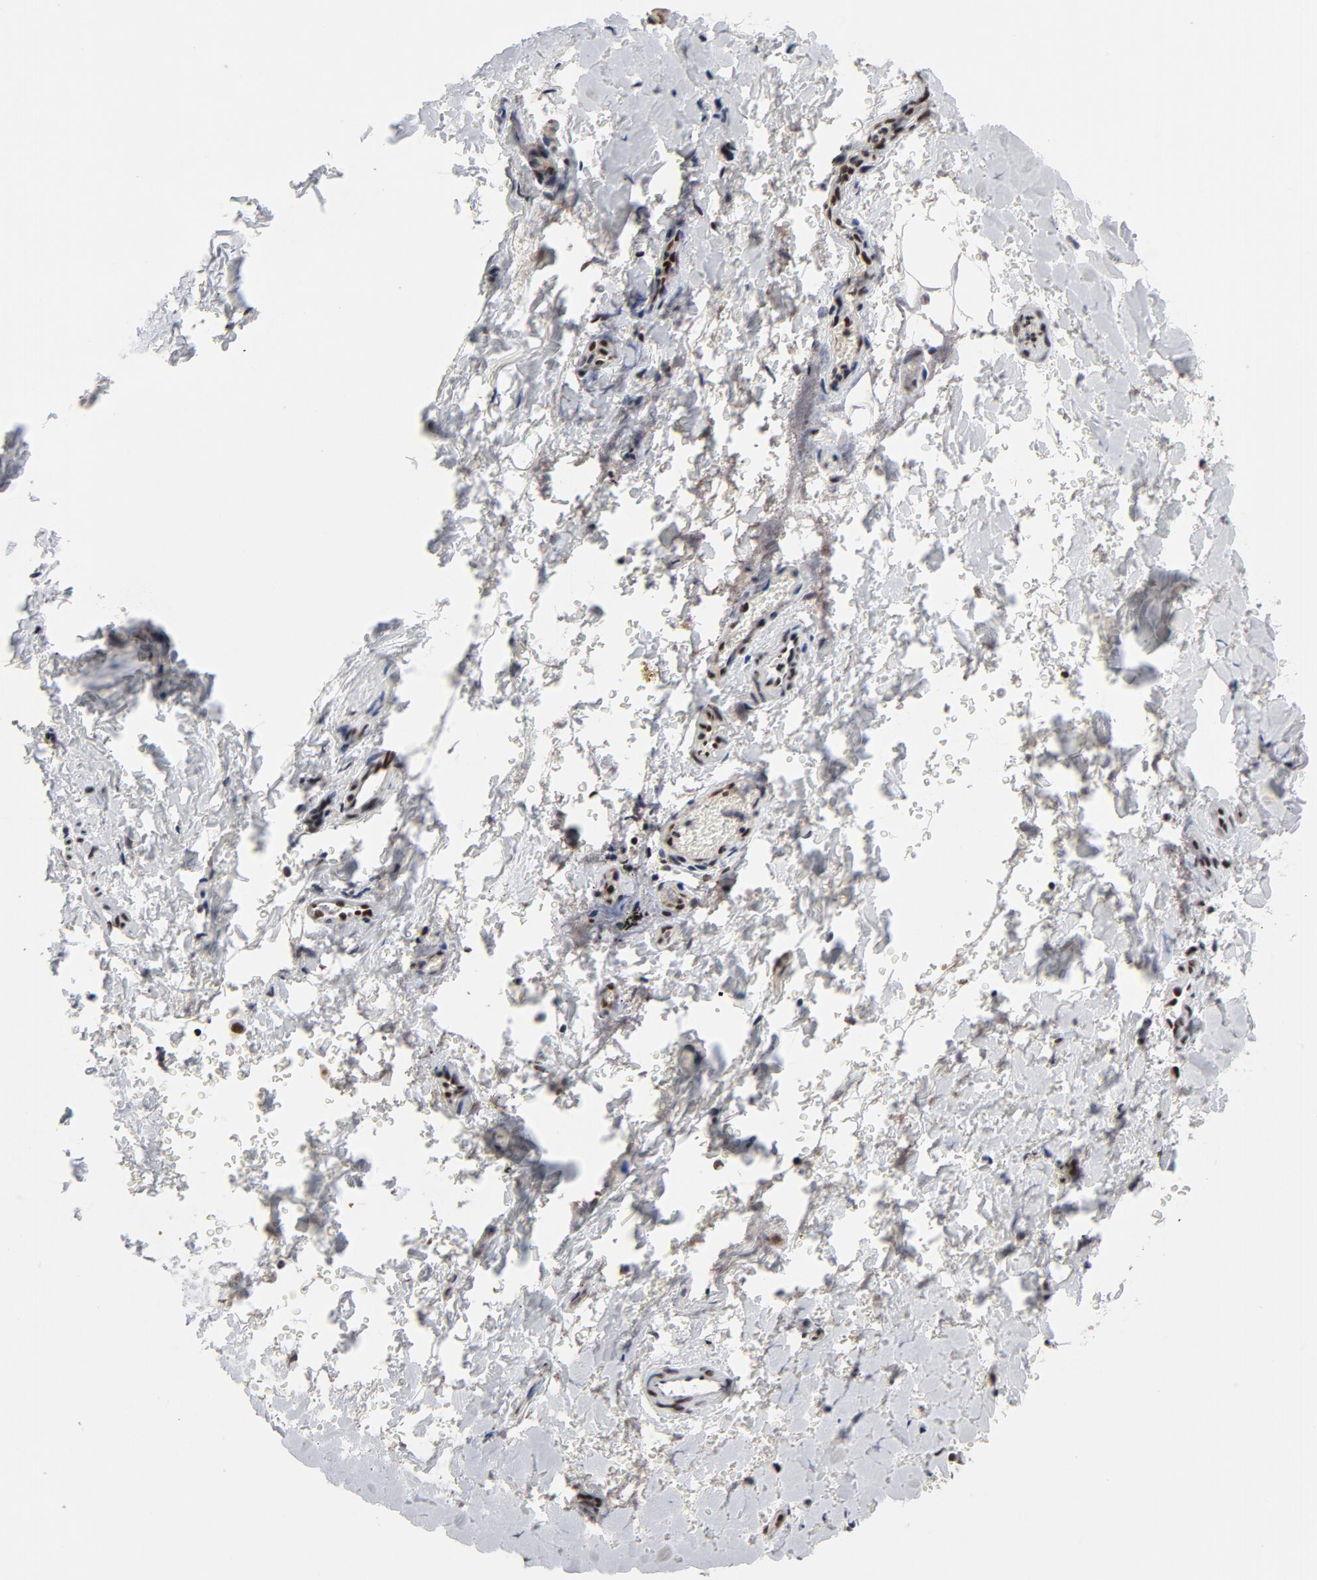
{"staining": {"intensity": "strong", "quantity": ">75%", "location": "nuclear"}, "tissue": "lung cancer", "cell_type": "Tumor cells", "image_type": "cancer", "snomed": [{"axis": "morphology", "description": "Adenocarcinoma, NOS"}, {"axis": "topography", "description": "Lung"}], "caption": "Lung adenocarcinoma tissue reveals strong nuclear expression in approximately >75% of tumor cells", "gene": "RFC4", "patient": {"sex": "female", "age": 44}}